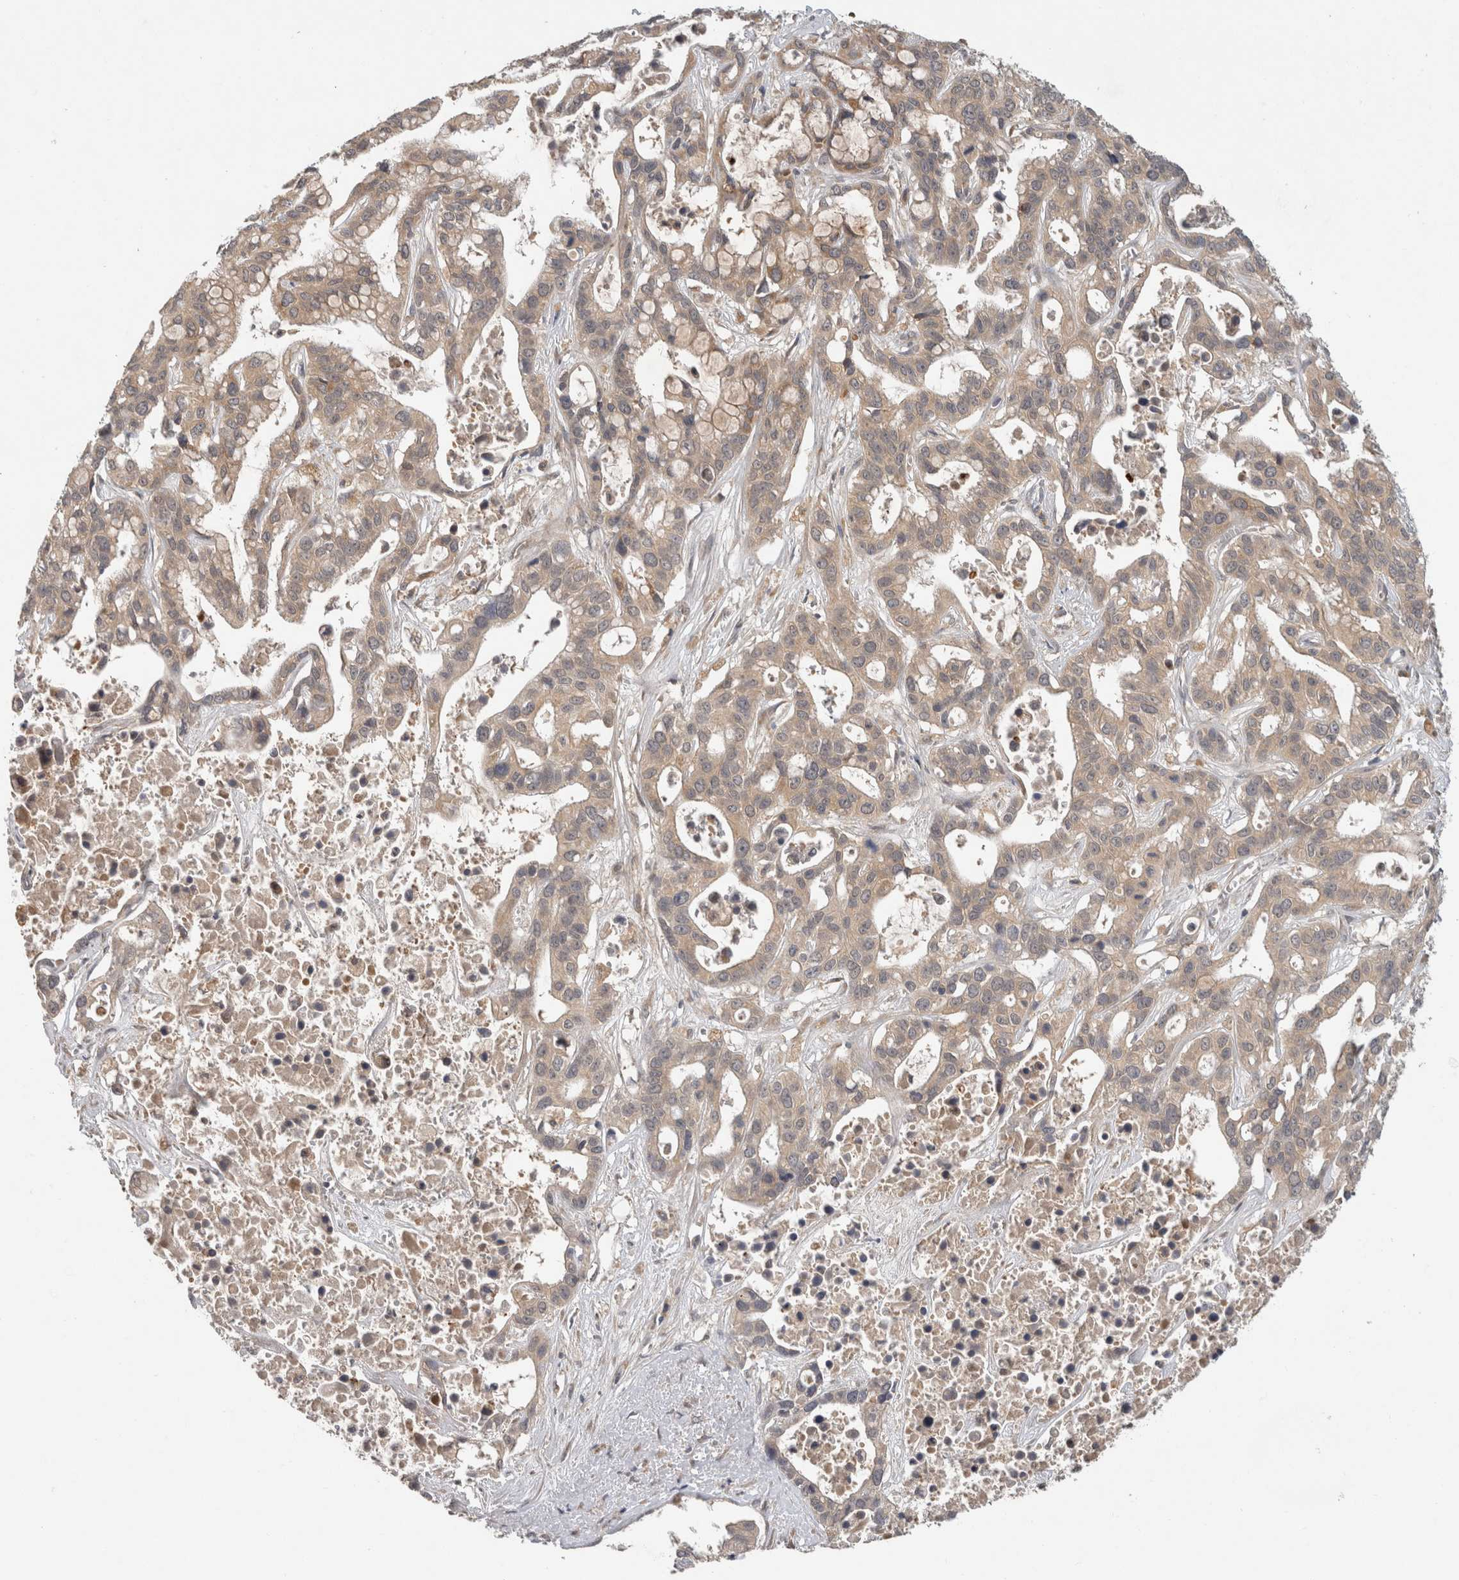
{"staining": {"intensity": "weak", "quantity": ">75%", "location": "cytoplasmic/membranous"}, "tissue": "liver cancer", "cell_type": "Tumor cells", "image_type": "cancer", "snomed": [{"axis": "morphology", "description": "Cholangiocarcinoma"}, {"axis": "topography", "description": "Liver"}], "caption": "Tumor cells display weak cytoplasmic/membranous expression in about >75% of cells in liver cholangiocarcinoma. The protein of interest is stained brown, and the nuclei are stained in blue (DAB (3,3'-diaminobenzidine) IHC with brightfield microscopy, high magnification).", "gene": "SGK1", "patient": {"sex": "female", "age": 65}}